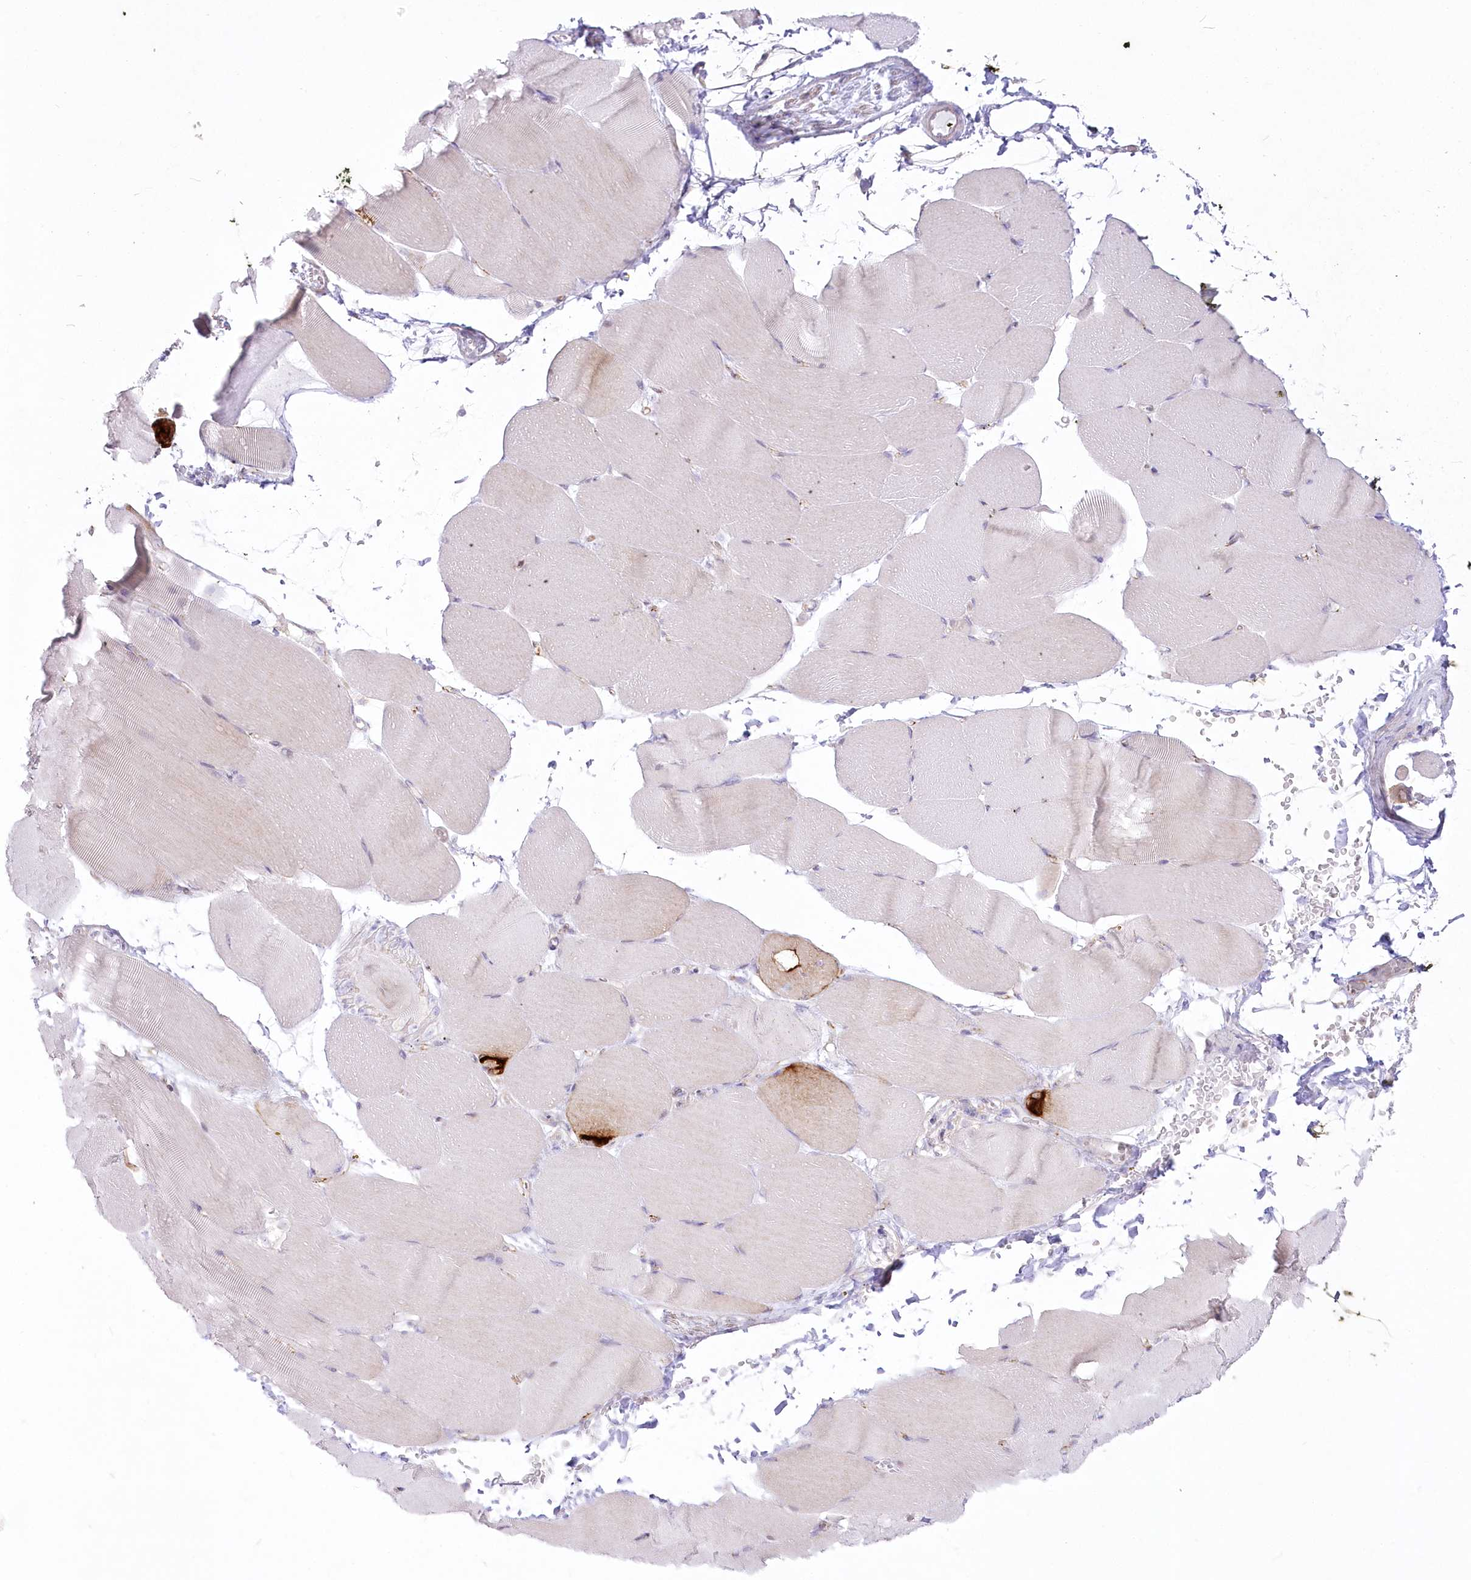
{"staining": {"intensity": "moderate", "quantity": "<25%", "location": "cytoplasmic/membranous"}, "tissue": "skeletal muscle", "cell_type": "Myocytes", "image_type": "normal", "snomed": [{"axis": "morphology", "description": "Normal tissue, NOS"}, {"axis": "topography", "description": "Skeletal muscle"}, {"axis": "topography", "description": "Parathyroid gland"}], "caption": "DAB immunohistochemical staining of benign human skeletal muscle reveals moderate cytoplasmic/membranous protein staining in about <25% of myocytes. Nuclei are stained in blue.", "gene": "ZNF843", "patient": {"sex": "female", "age": 37}}